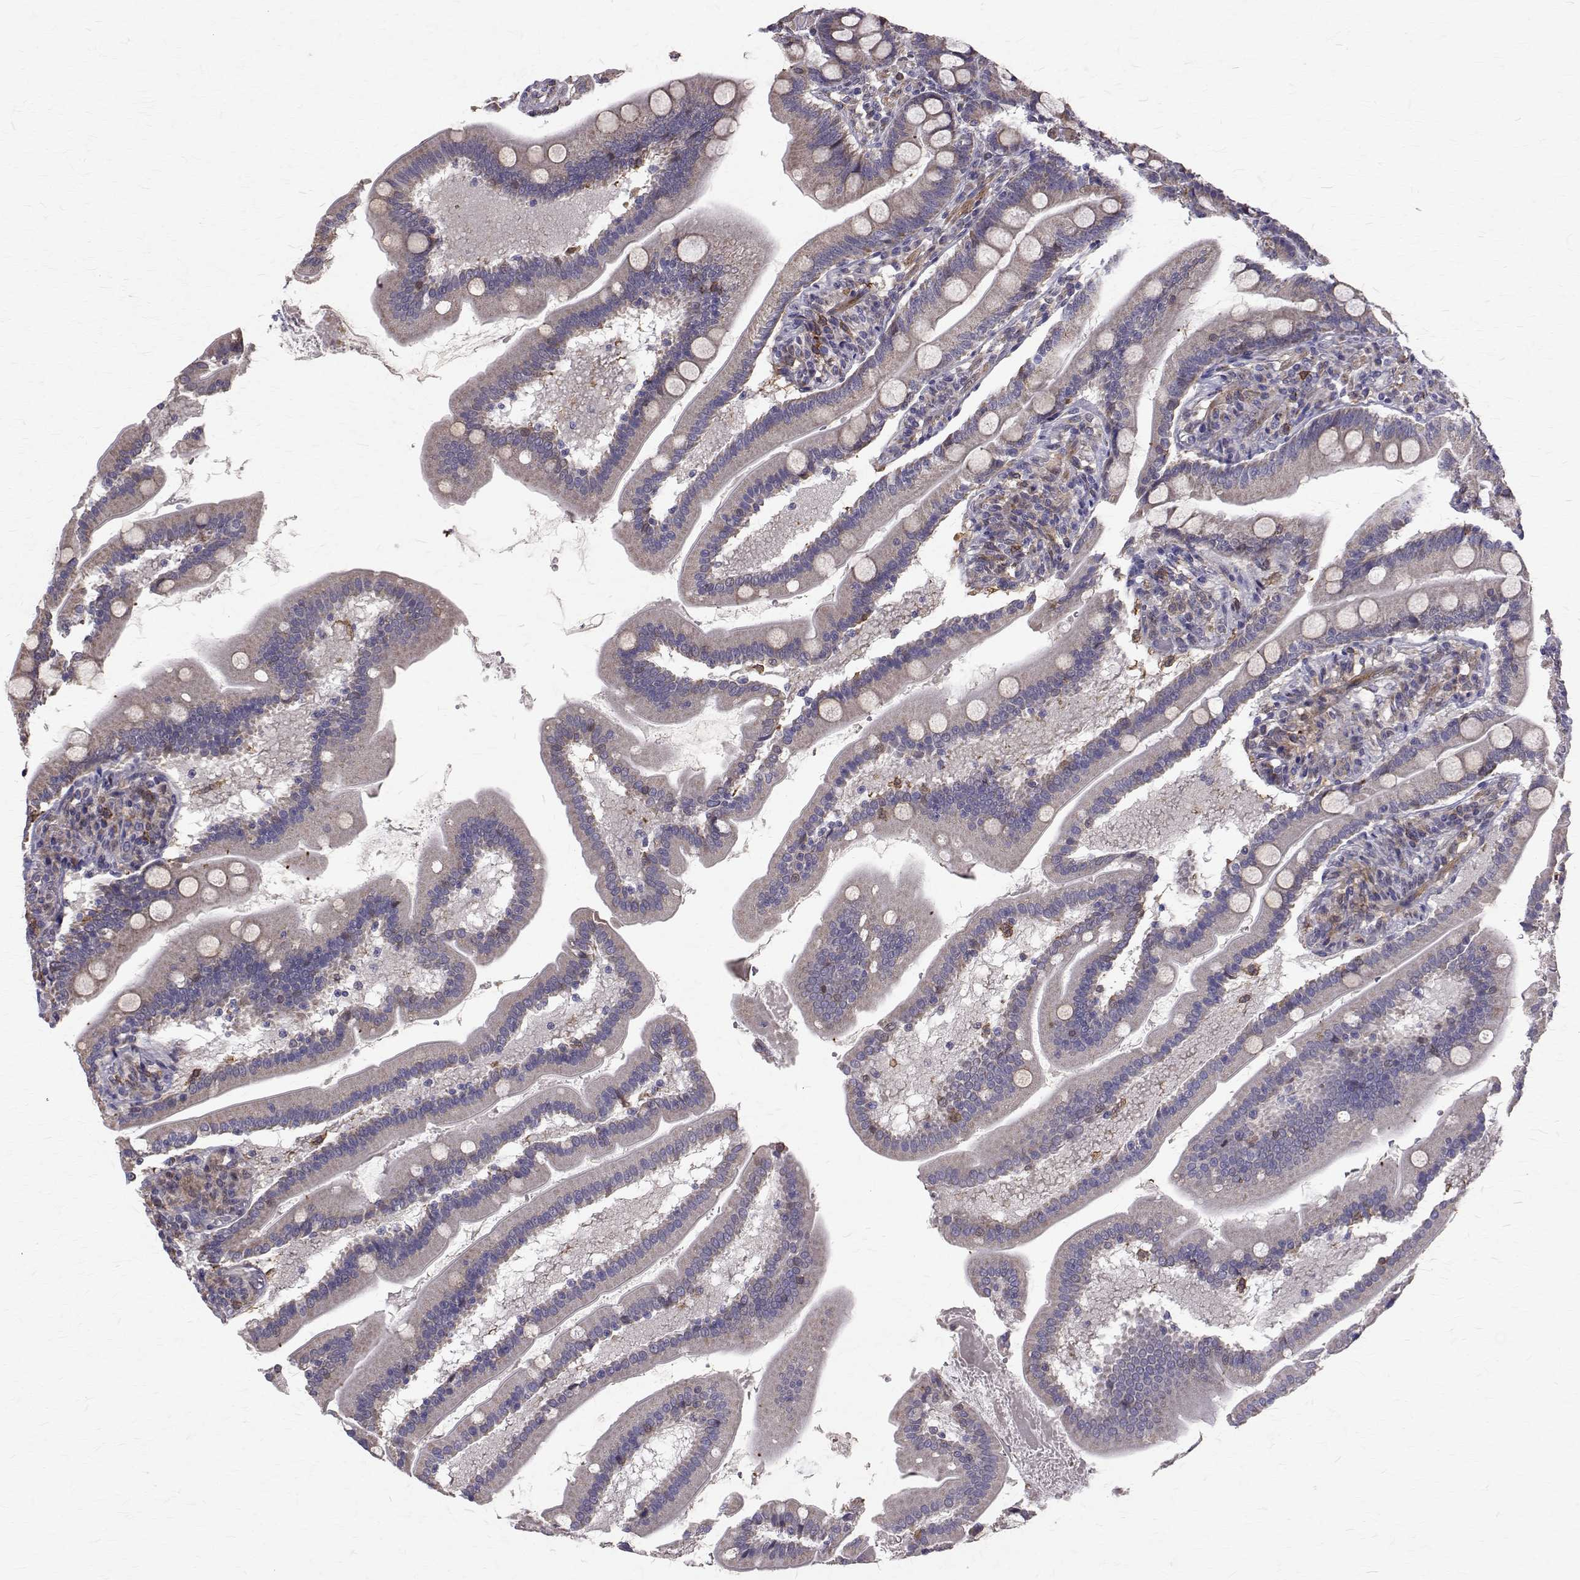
{"staining": {"intensity": "weak", "quantity": "<25%", "location": "cytoplasmic/membranous"}, "tissue": "duodenum", "cell_type": "Glandular cells", "image_type": "normal", "snomed": [{"axis": "morphology", "description": "Normal tissue, NOS"}, {"axis": "topography", "description": "Duodenum"}], "caption": "DAB (3,3'-diaminobenzidine) immunohistochemical staining of unremarkable duodenum demonstrates no significant expression in glandular cells.", "gene": "CCDC89", "patient": {"sex": "female", "age": 67}}